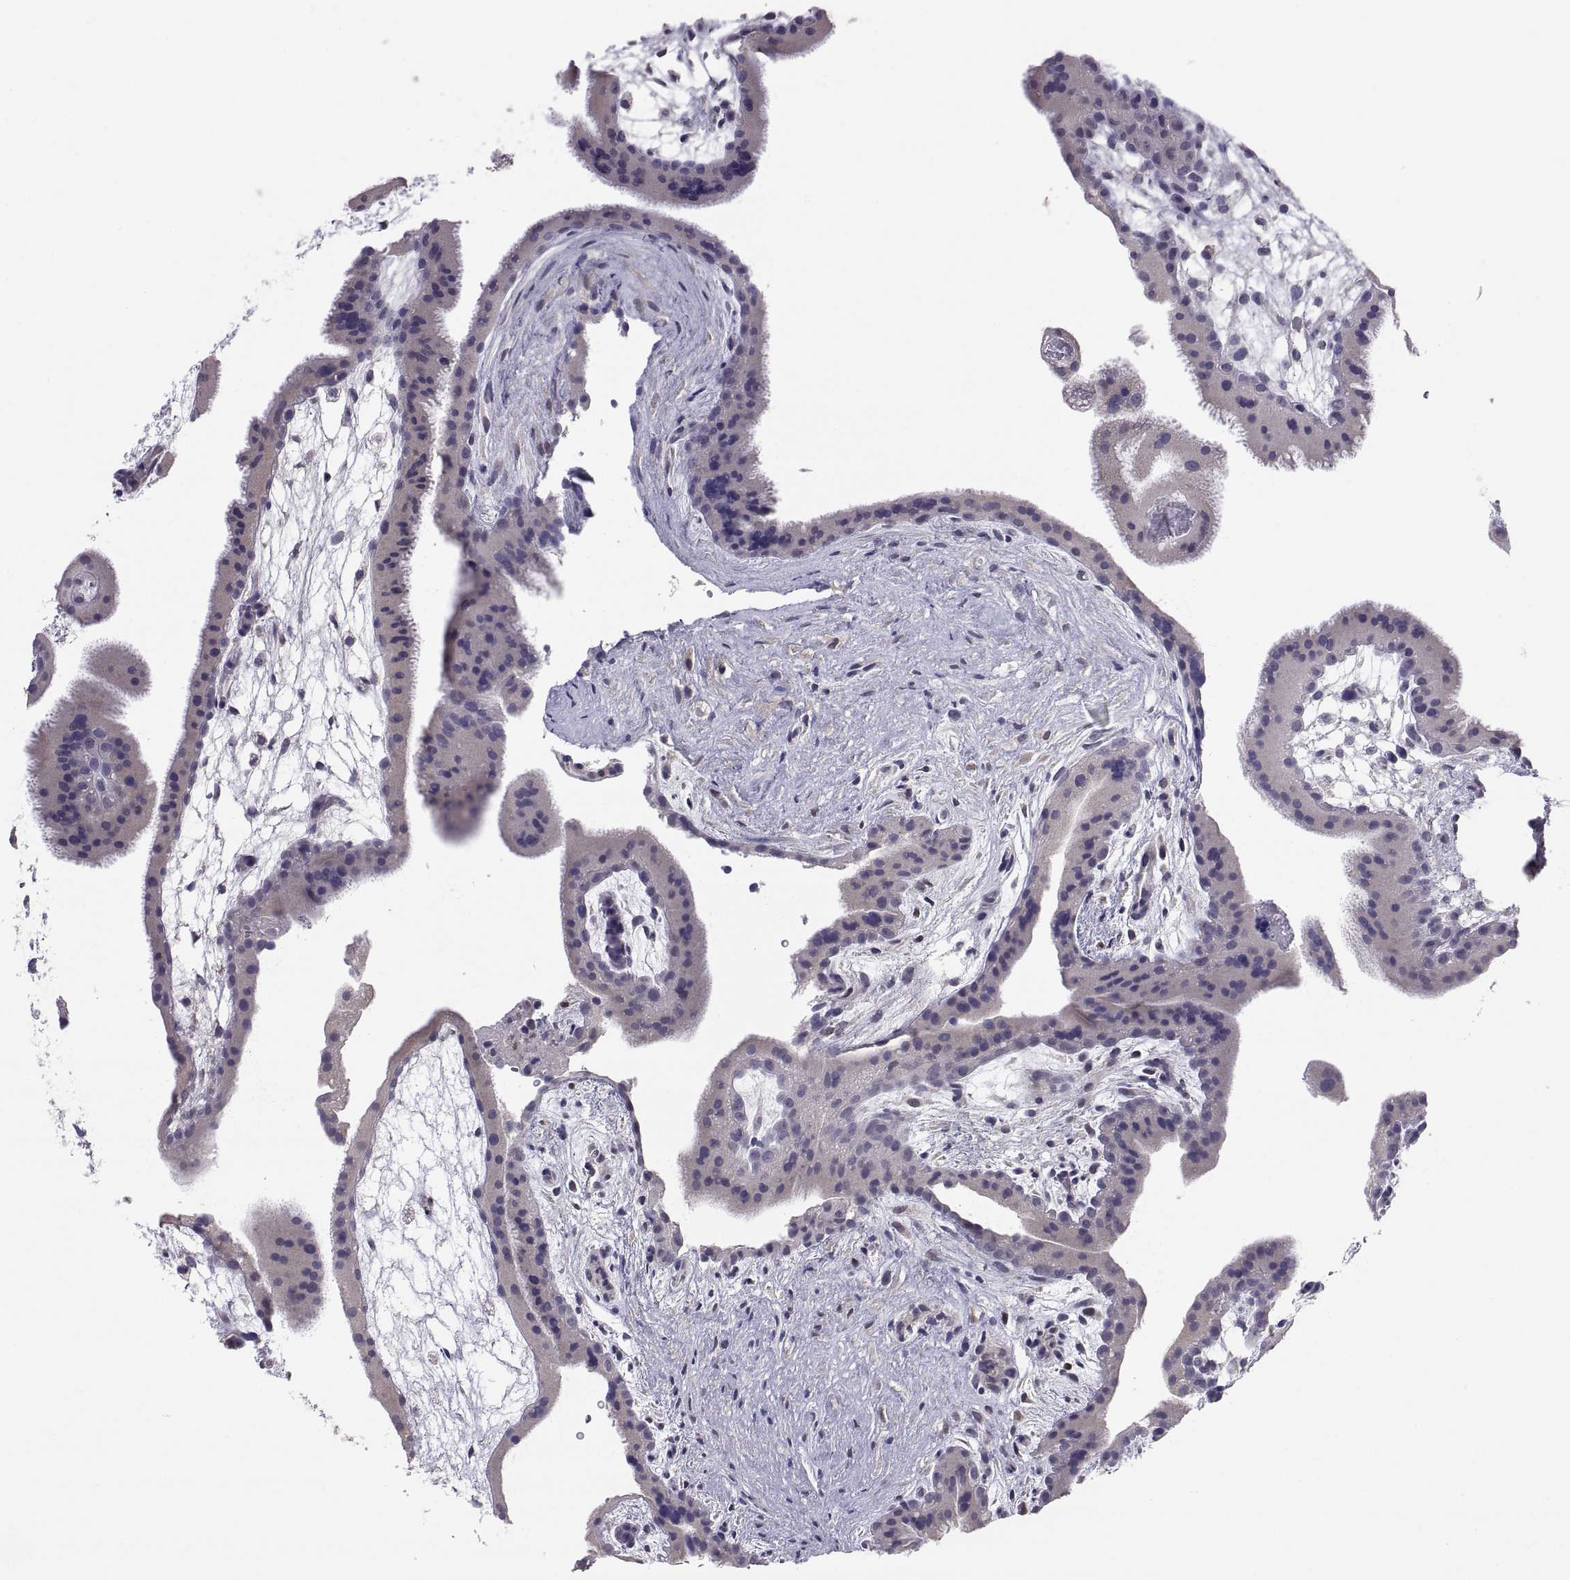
{"staining": {"intensity": "negative", "quantity": "none", "location": "none"}, "tissue": "placenta", "cell_type": "Decidual cells", "image_type": "normal", "snomed": [{"axis": "morphology", "description": "Normal tissue, NOS"}, {"axis": "topography", "description": "Placenta"}], "caption": "This is an immunohistochemistry (IHC) photomicrograph of benign placenta. There is no positivity in decidual cells.", "gene": "PKP1", "patient": {"sex": "female", "age": 19}}